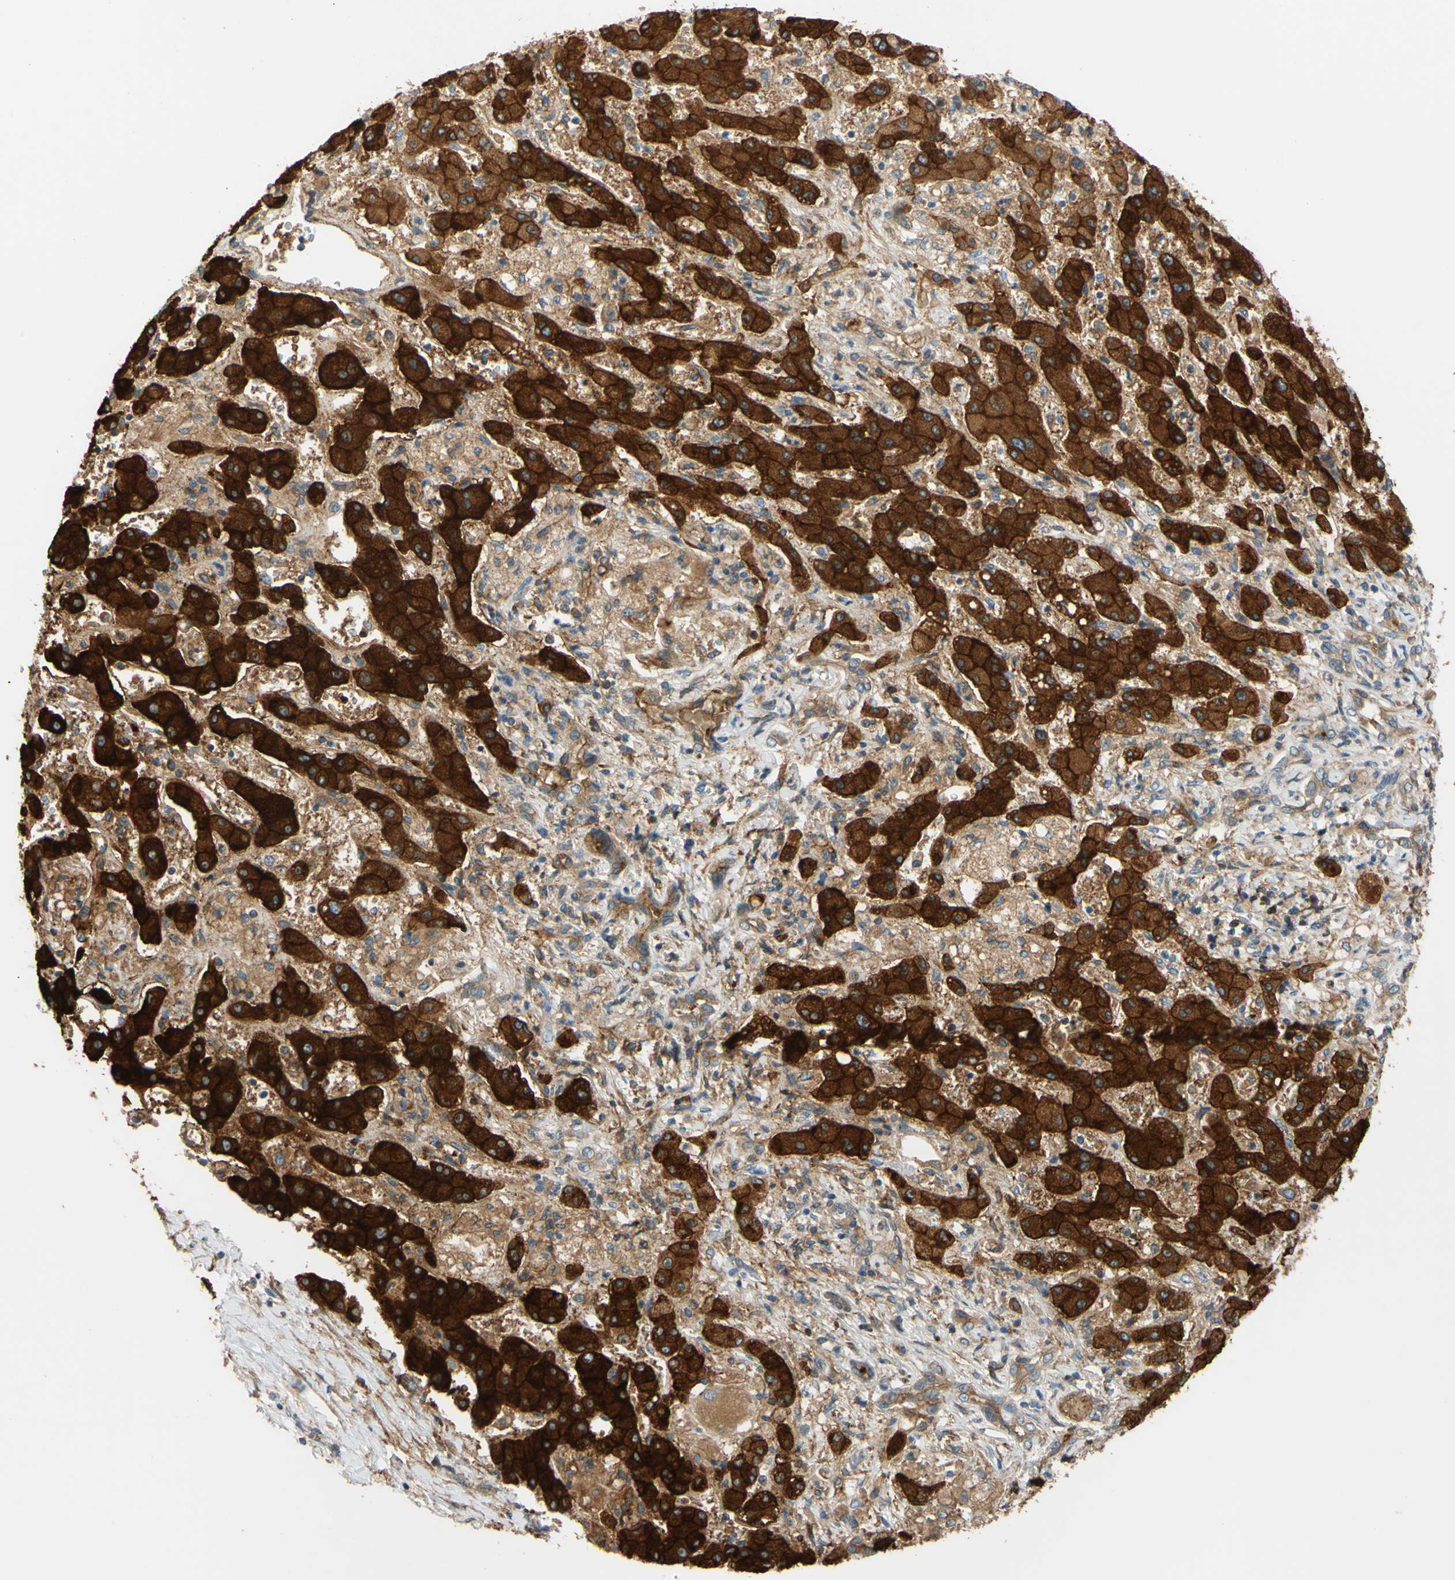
{"staining": {"intensity": "strong", "quantity": ">75%", "location": "cytoplasmic/membranous"}, "tissue": "liver cancer", "cell_type": "Tumor cells", "image_type": "cancer", "snomed": [{"axis": "morphology", "description": "Cholangiocarcinoma"}, {"axis": "topography", "description": "Liver"}], "caption": "Protein expression analysis of human cholangiocarcinoma (liver) reveals strong cytoplasmic/membranous positivity in approximately >75% of tumor cells. Using DAB (brown) and hematoxylin (blue) stains, captured at high magnification using brightfield microscopy.", "gene": "POR", "patient": {"sex": "male", "age": 50}}